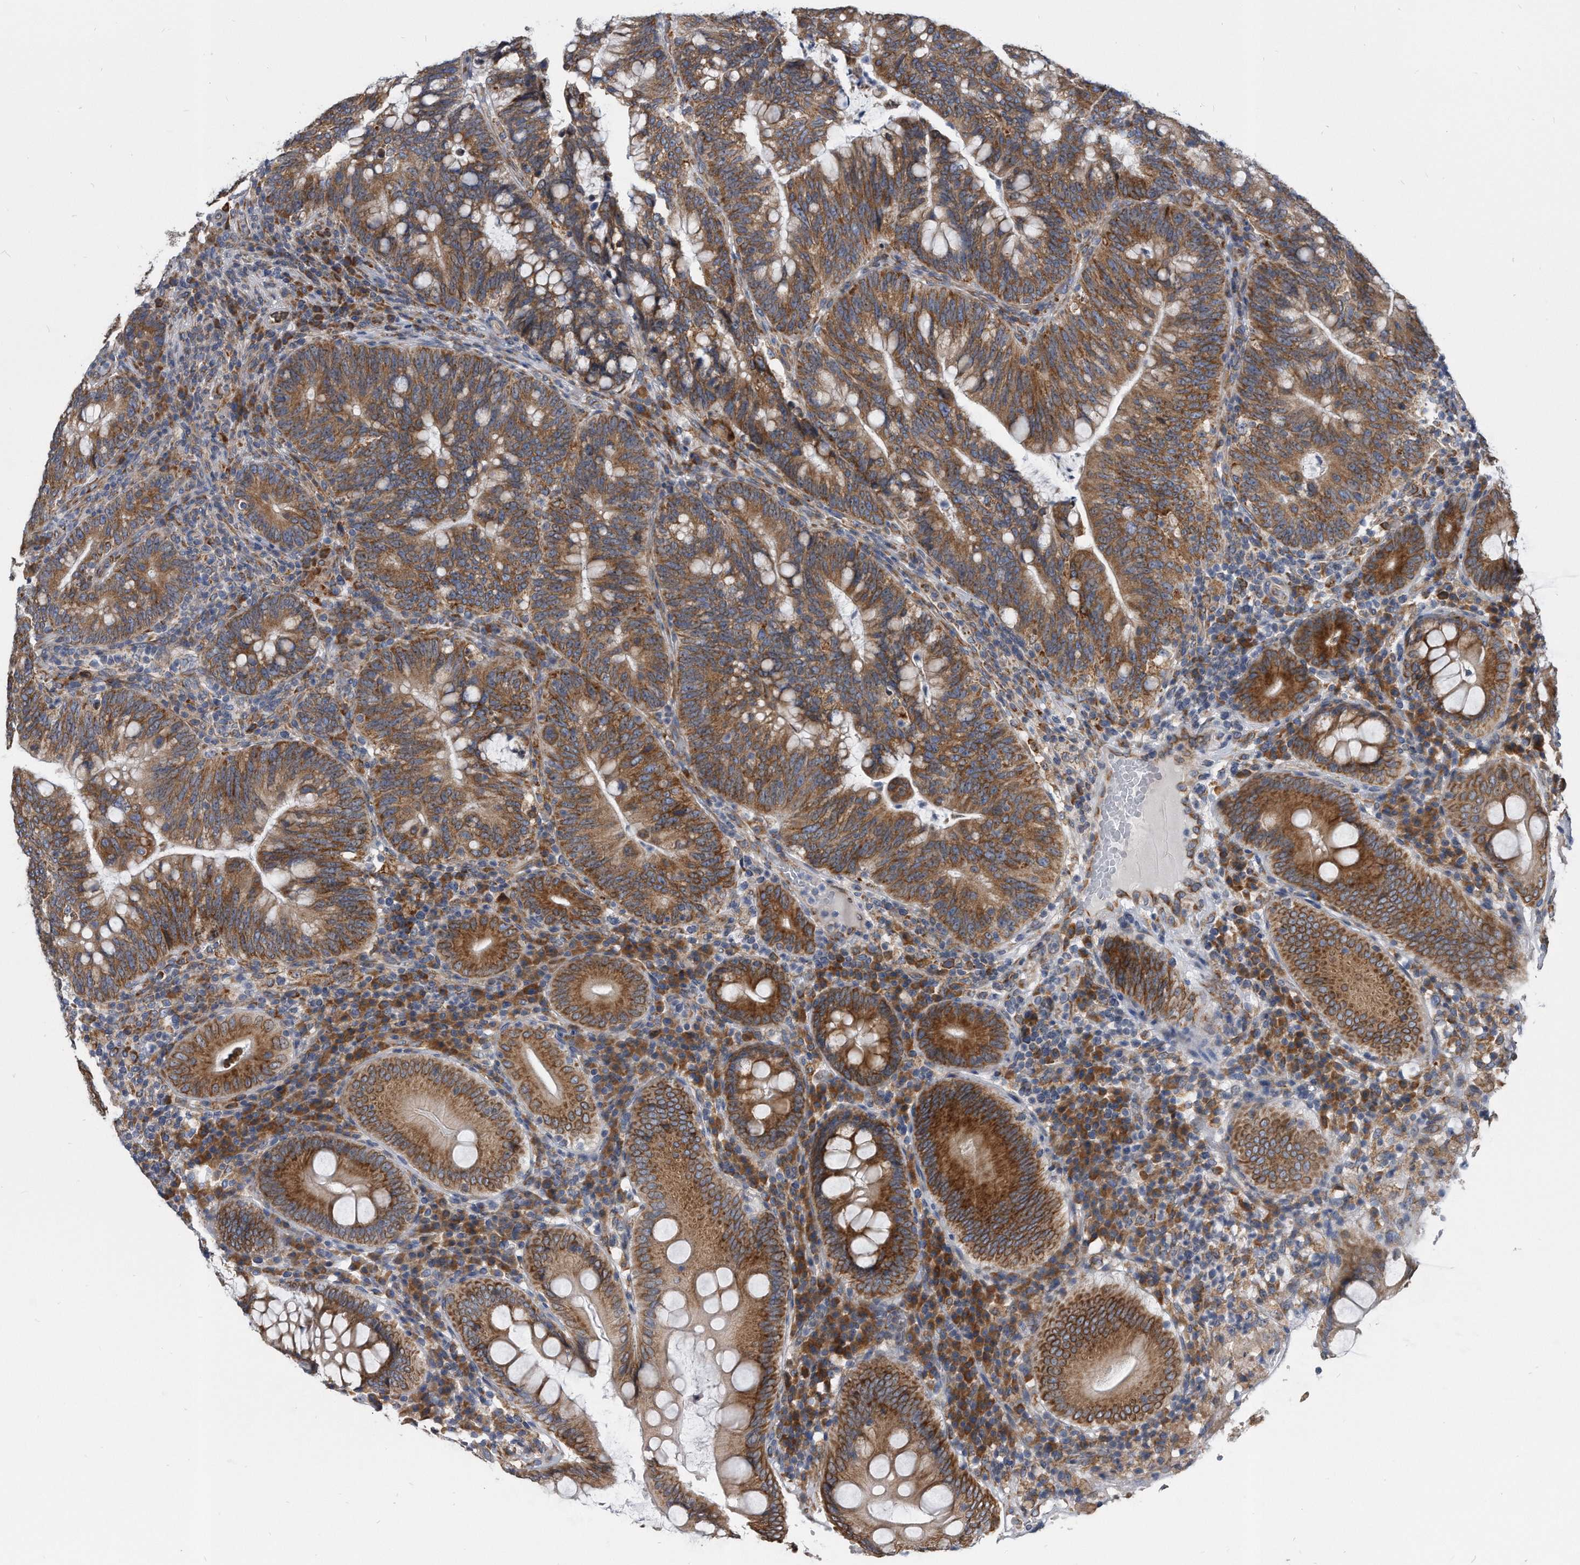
{"staining": {"intensity": "strong", "quantity": ">75%", "location": "cytoplasmic/membranous"}, "tissue": "colorectal cancer", "cell_type": "Tumor cells", "image_type": "cancer", "snomed": [{"axis": "morphology", "description": "Adenocarcinoma, NOS"}, {"axis": "topography", "description": "Colon"}], "caption": "Human colorectal adenocarcinoma stained with a brown dye displays strong cytoplasmic/membranous positive staining in about >75% of tumor cells.", "gene": "CCDC47", "patient": {"sex": "female", "age": 66}}